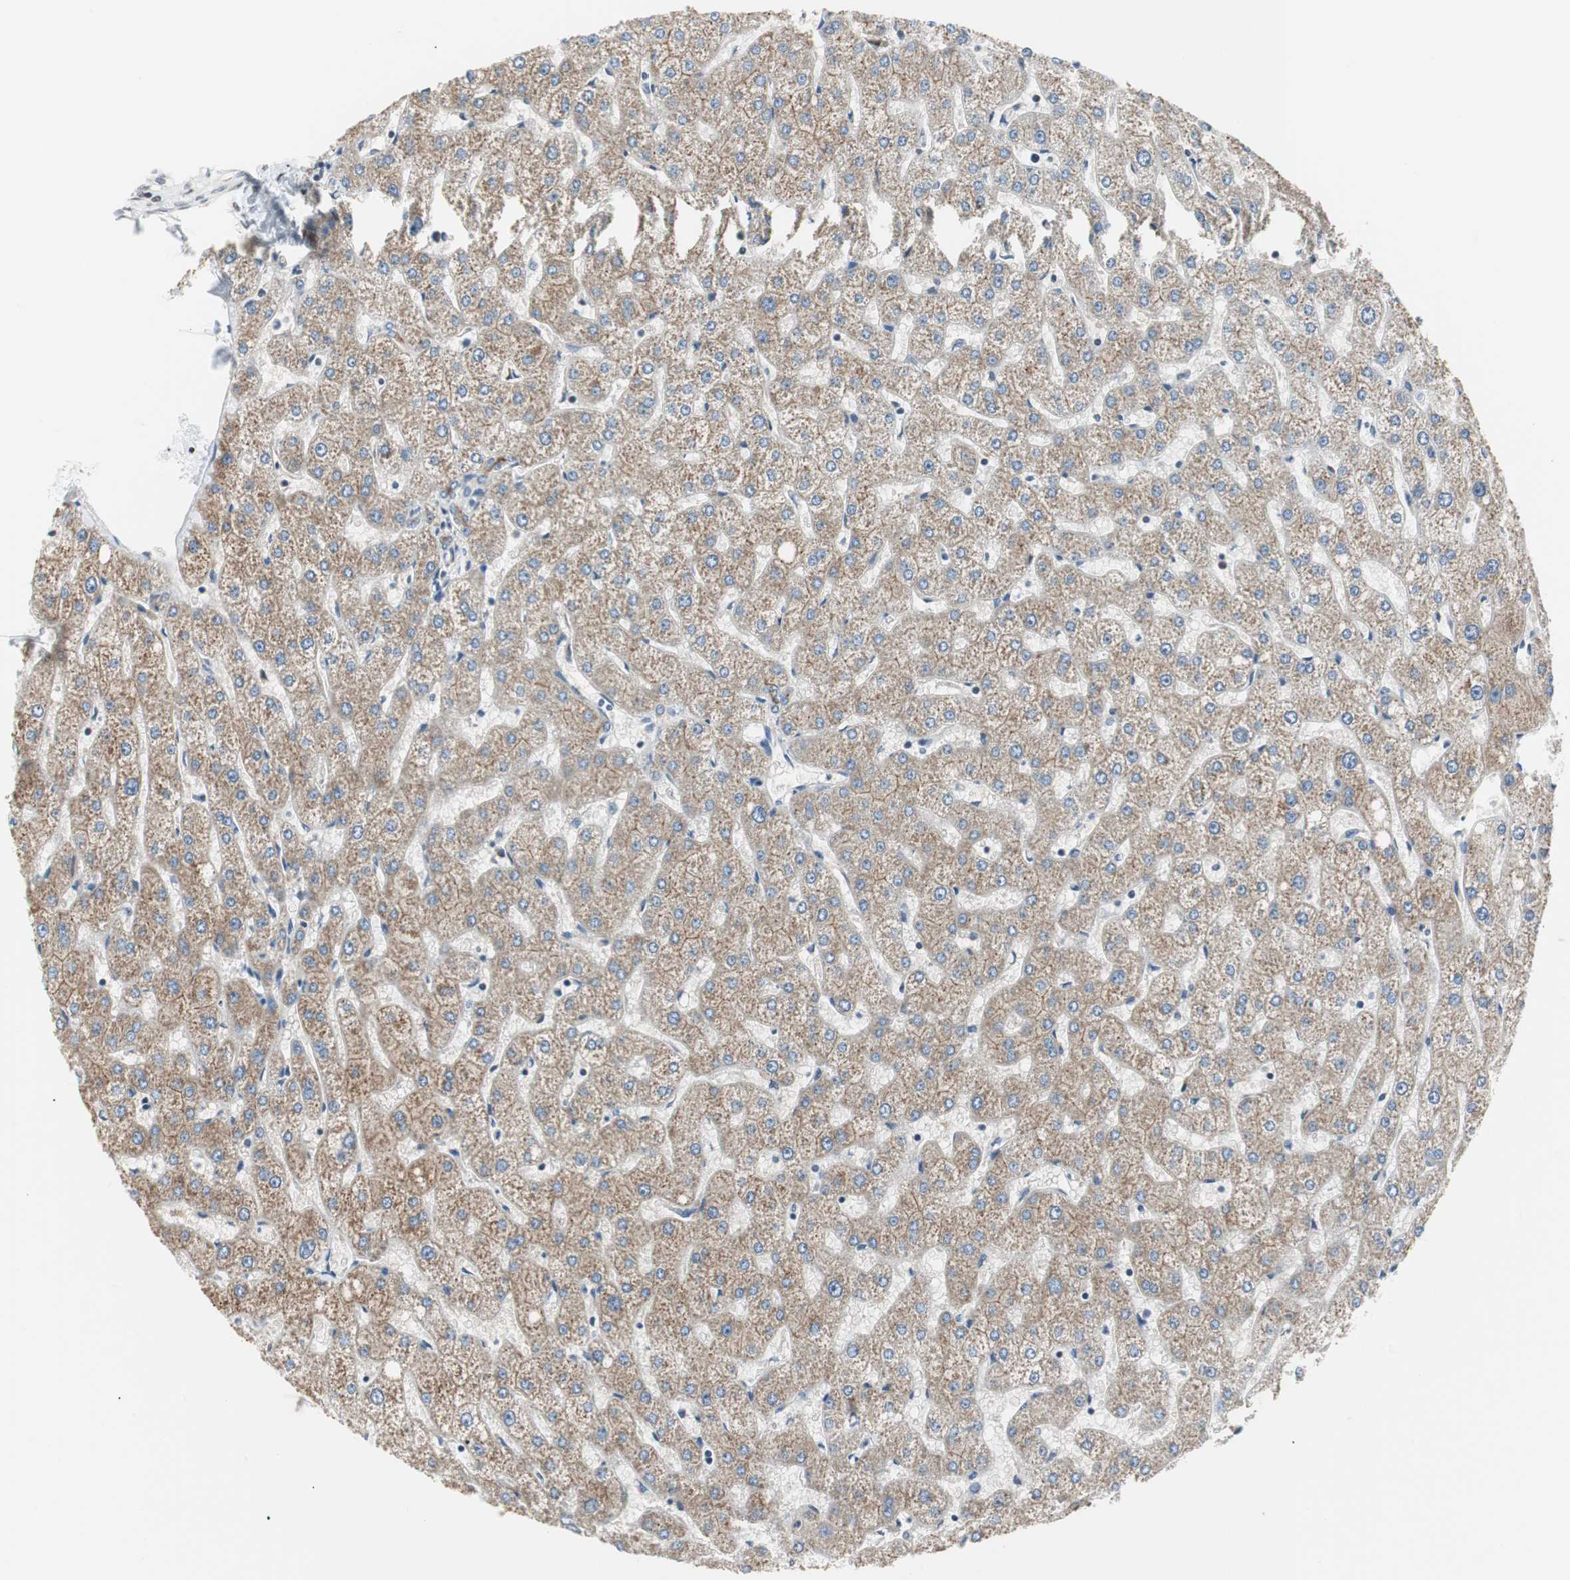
{"staining": {"intensity": "moderate", "quantity": ">75%", "location": "cytoplasmic/membranous"}, "tissue": "liver", "cell_type": "Cholangiocytes", "image_type": "normal", "snomed": [{"axis": "morphology", "description": "Normal tissue, NOS"}, {"axis": "topography", "description": "Liver"}], "caption": "Immunohistochemistry (IHC) staining of normal liver, which exhibits medium levels of moderate cytoplasmic/membranous positivity in about >75% of cholangiocytes indicating moderate cytoplasmic/membranous protein staining. The staining was performed using DAB (brown) for protein detection and nuclei were counterstained in hematoxylin (blue).", "gene": "RAD1", "patient": {"sex": "male", "age": 67}}